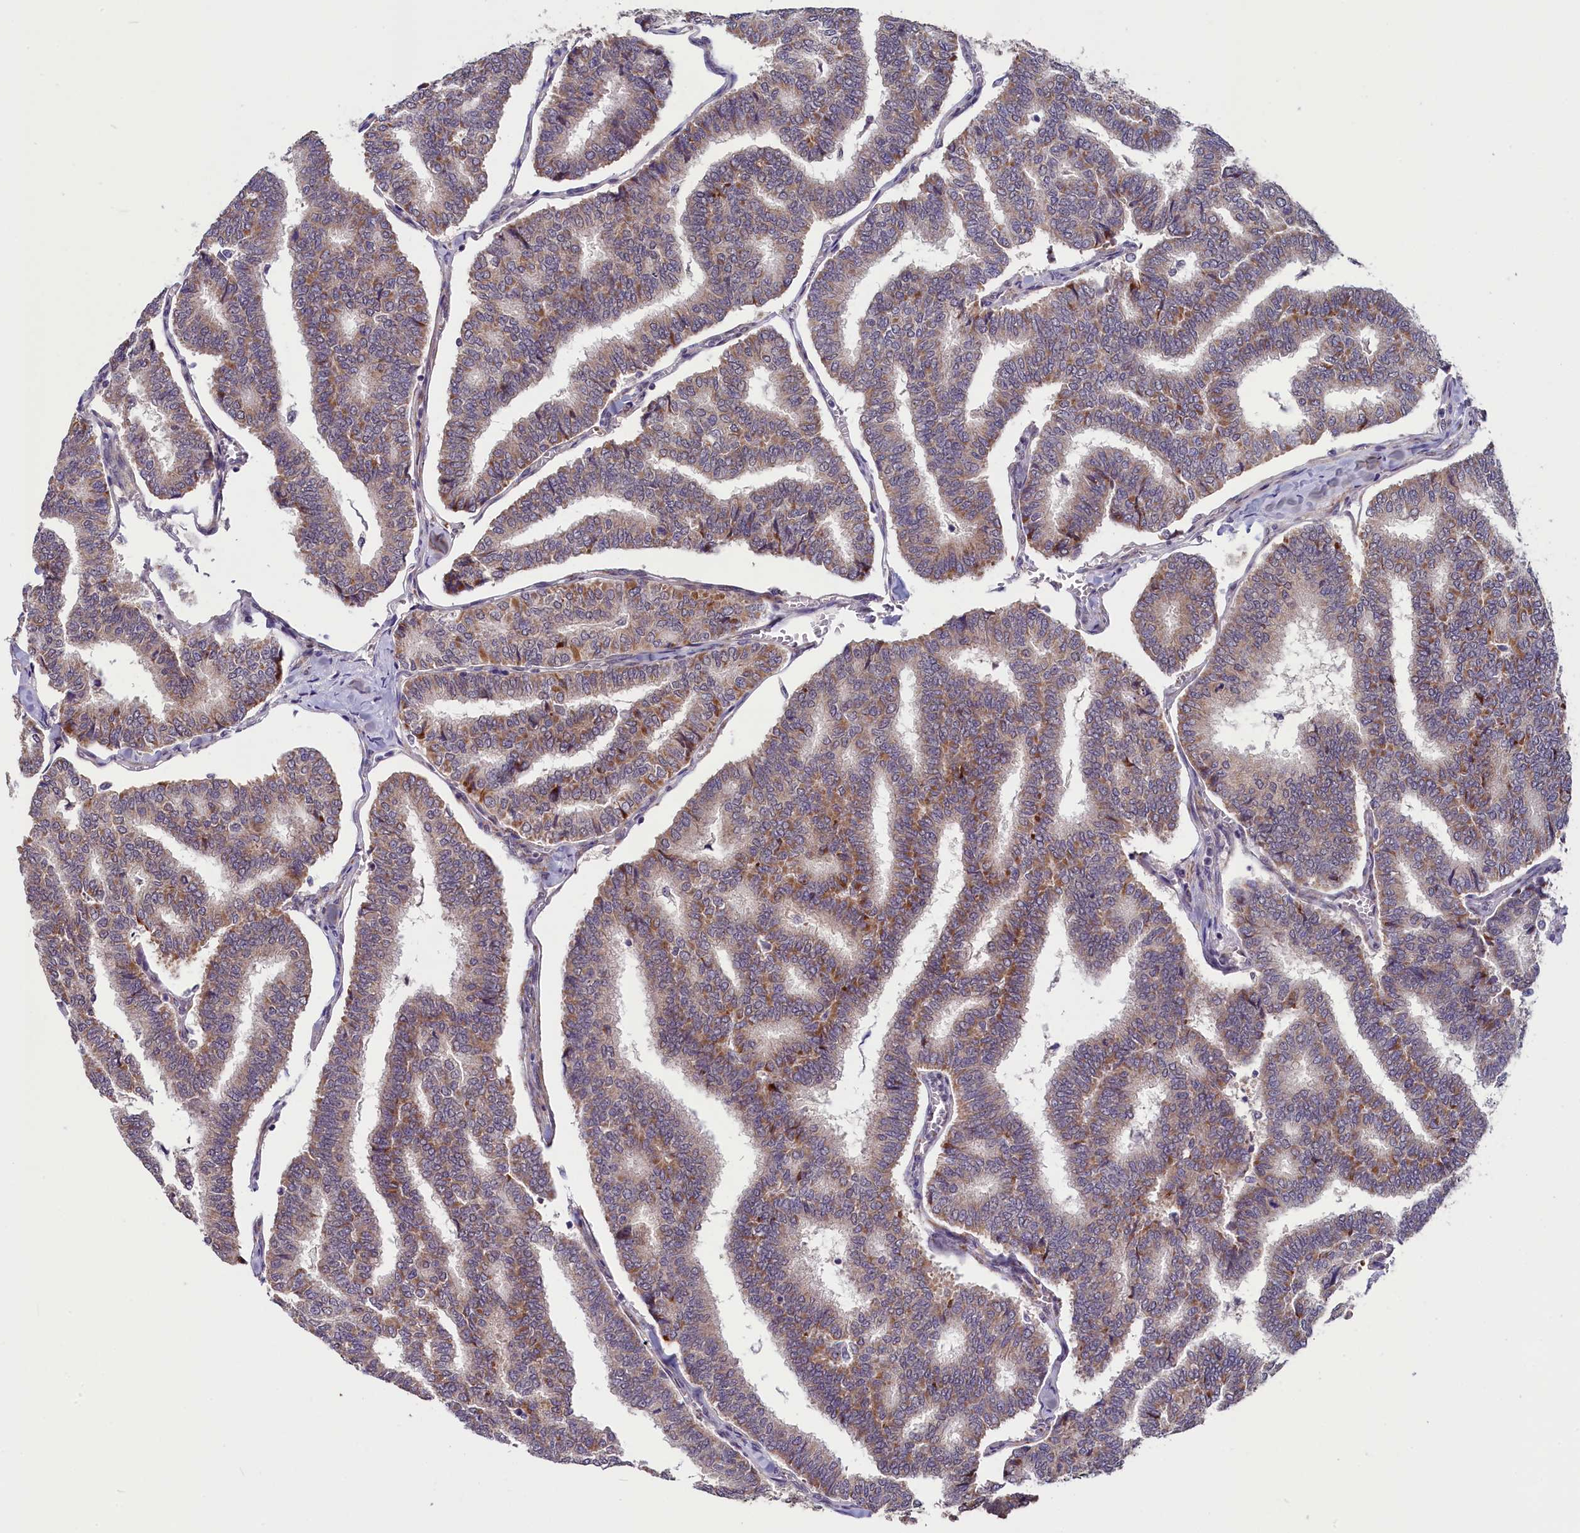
{"staining": {"intensity": "moderate", "quantity": ">75%", "location": "cytoplasmic/membranous"}, "tissue": "thyroid cancer", "cell_type": "Tumor cells", "image_type": "cancer", "snomed": [{"axis": "morphology", "description": "Papillary adenocarcinoma, NOS"}, {"axis": "topography", "description": "Thyroid gland"}], "caption": "Immunohistochemical staining of human thyroid papillary adenocarcinoma shows medium levels of moderate cytoplasmic/membranous staining in about >75% of tumor cells.", "gene": "SLC39A6", "patient": {"sex": "female", "age": 35}}